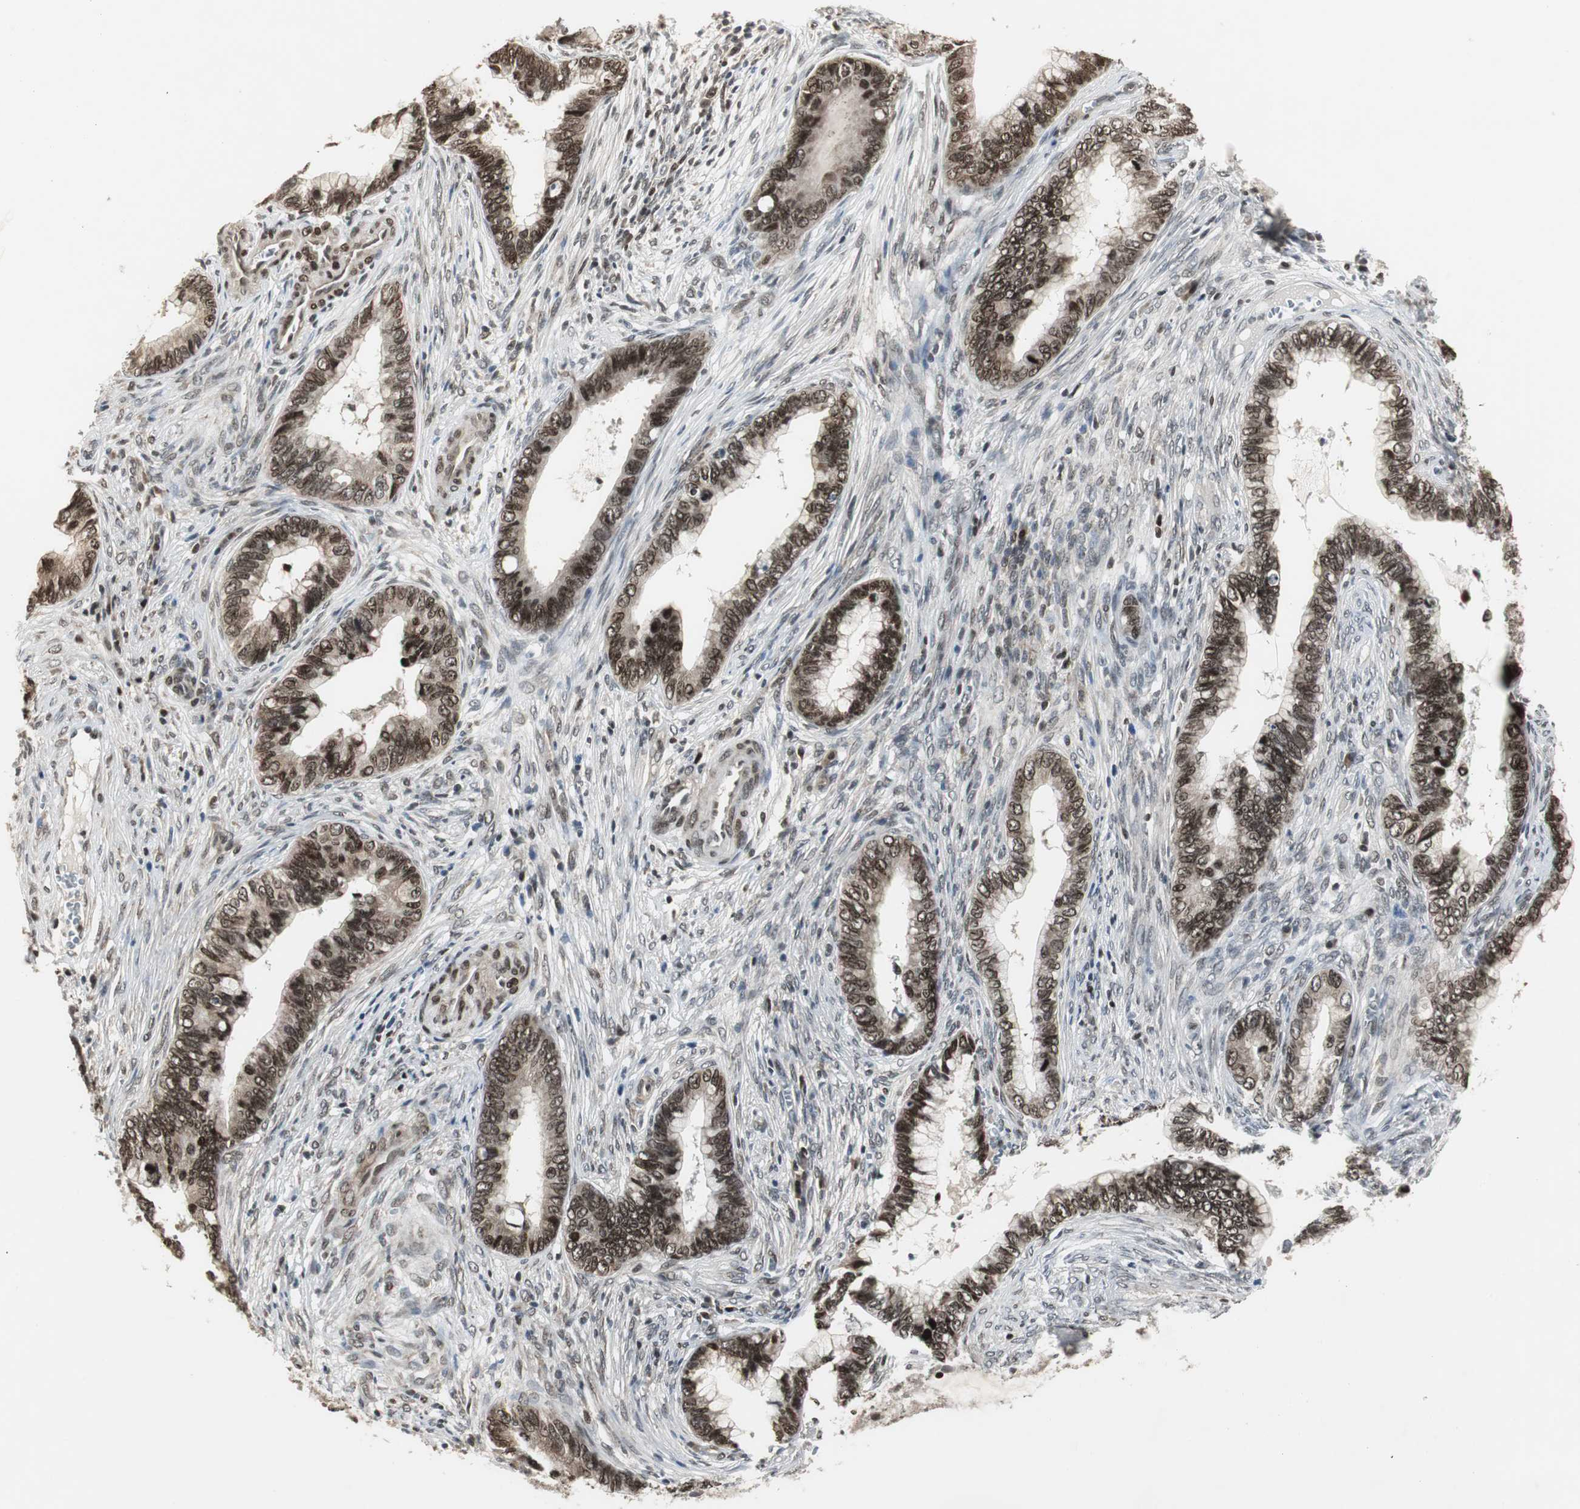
{"staining": {"intensity": "strong", "quantity": ">75%", "location": "nuclear"}, "tissue": "cervical cancer", "cell_type": "Tumor cells", "image_type": "cancer", "snomed": [{"axis": "morphology", "description": "Adenocarcinoma, NOS"}, {"axis": "topography", "description": "Cervix"}], "caption": "This photomicrograph shows immunohistochemistry staining of cervical cancer (adenocarcinoma), with high strong nuclear staining in approximately >75% of tumor cells.", "gene": "MPG", "patient": {"sex": "female", "age": 44}}